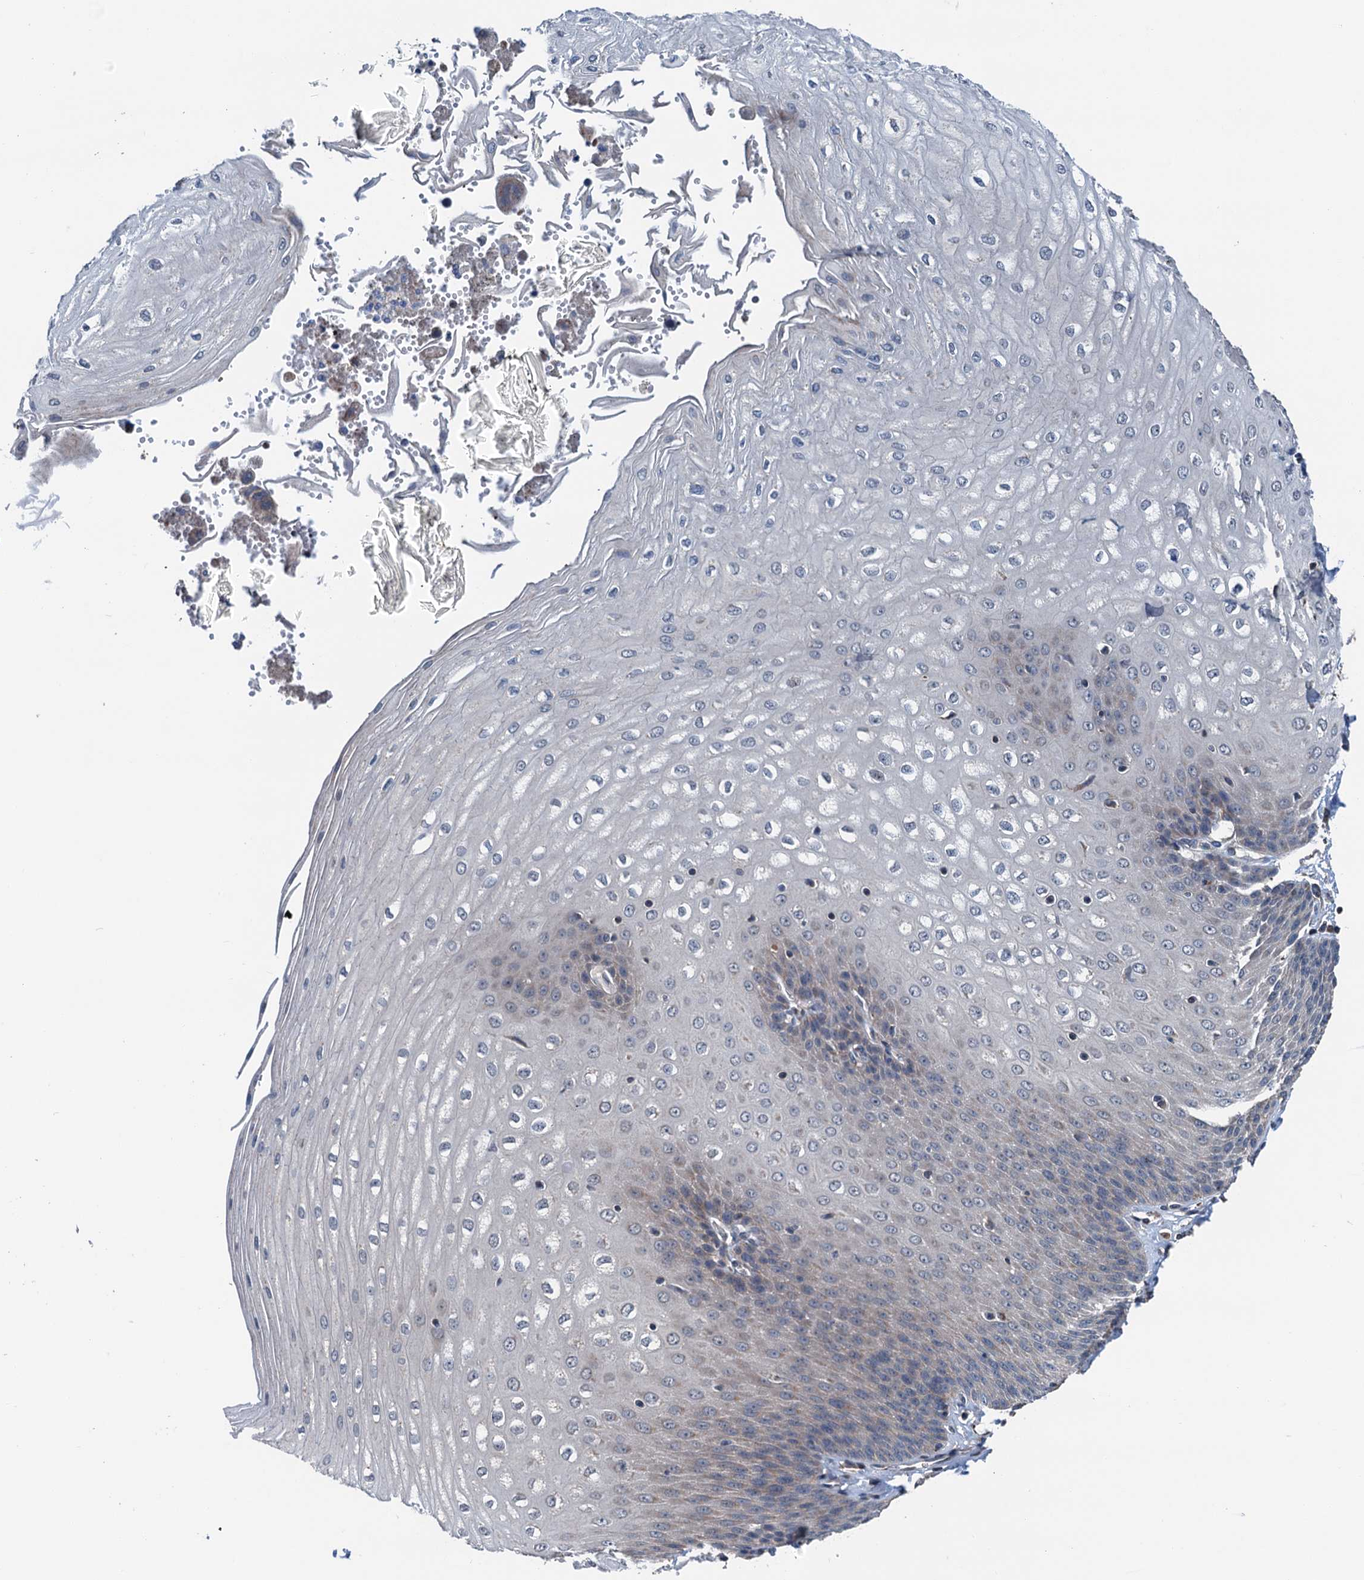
{"staining": {"intensity": "weak", "quantity": "<25%", "location": "cytoplasmic/membranous"}, "tissue": "esophagus", "cell_type": "Squamous epithelial cells", "image_type": "normal", "snomed": [{"axis": "morphology", "description": "Normal tissue, NOS"}, {"axis": "topography", "description": "Esophagus"}], "caption": "IHC micrograph of unremarkable human esophagus stained for a protein (brown), which displays no staining in squamous epithelial cells.", "gene": "ELAC1", "patient": {"sex": "male", "age": 60}}